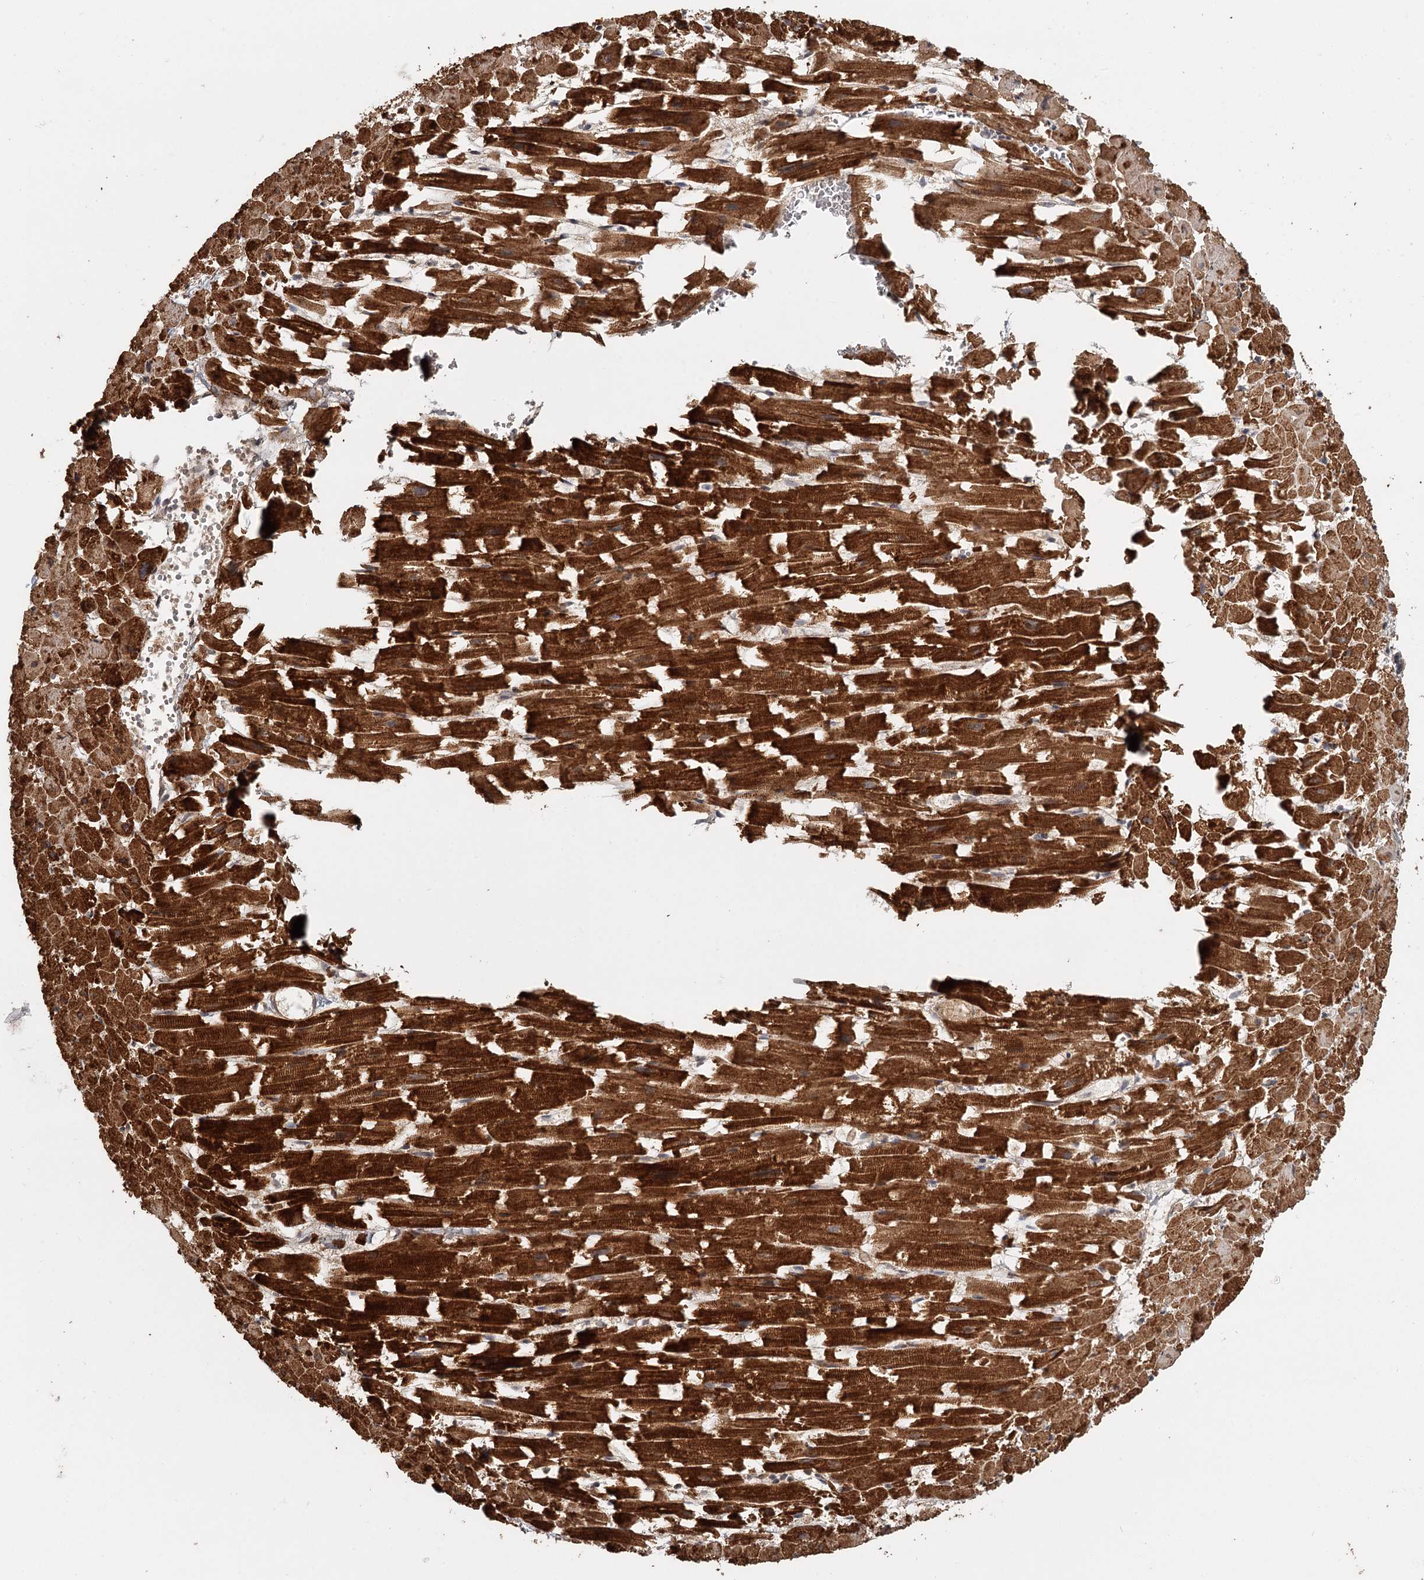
{"staining": {"intensity": "strong", "quantity": ">75%", "location": "cytoplasmic/membranous"}, "tissue": "heart muscle", "cell_type": "Cardiomyocytes", "image_type": "normal", "snomed": [{"axis": "morphology", "description": "Normal tissue, NOS"}, {"axis": "topography", "description": "Heart"}], "caption": "Heart muscle stained for a protein (brown) exhibits strong cytoplasmic/membranous positive staining in about >75% of cardiomyocytes.", "gene": "FAXC", "patient": {"sex": "female", "age": 64}}